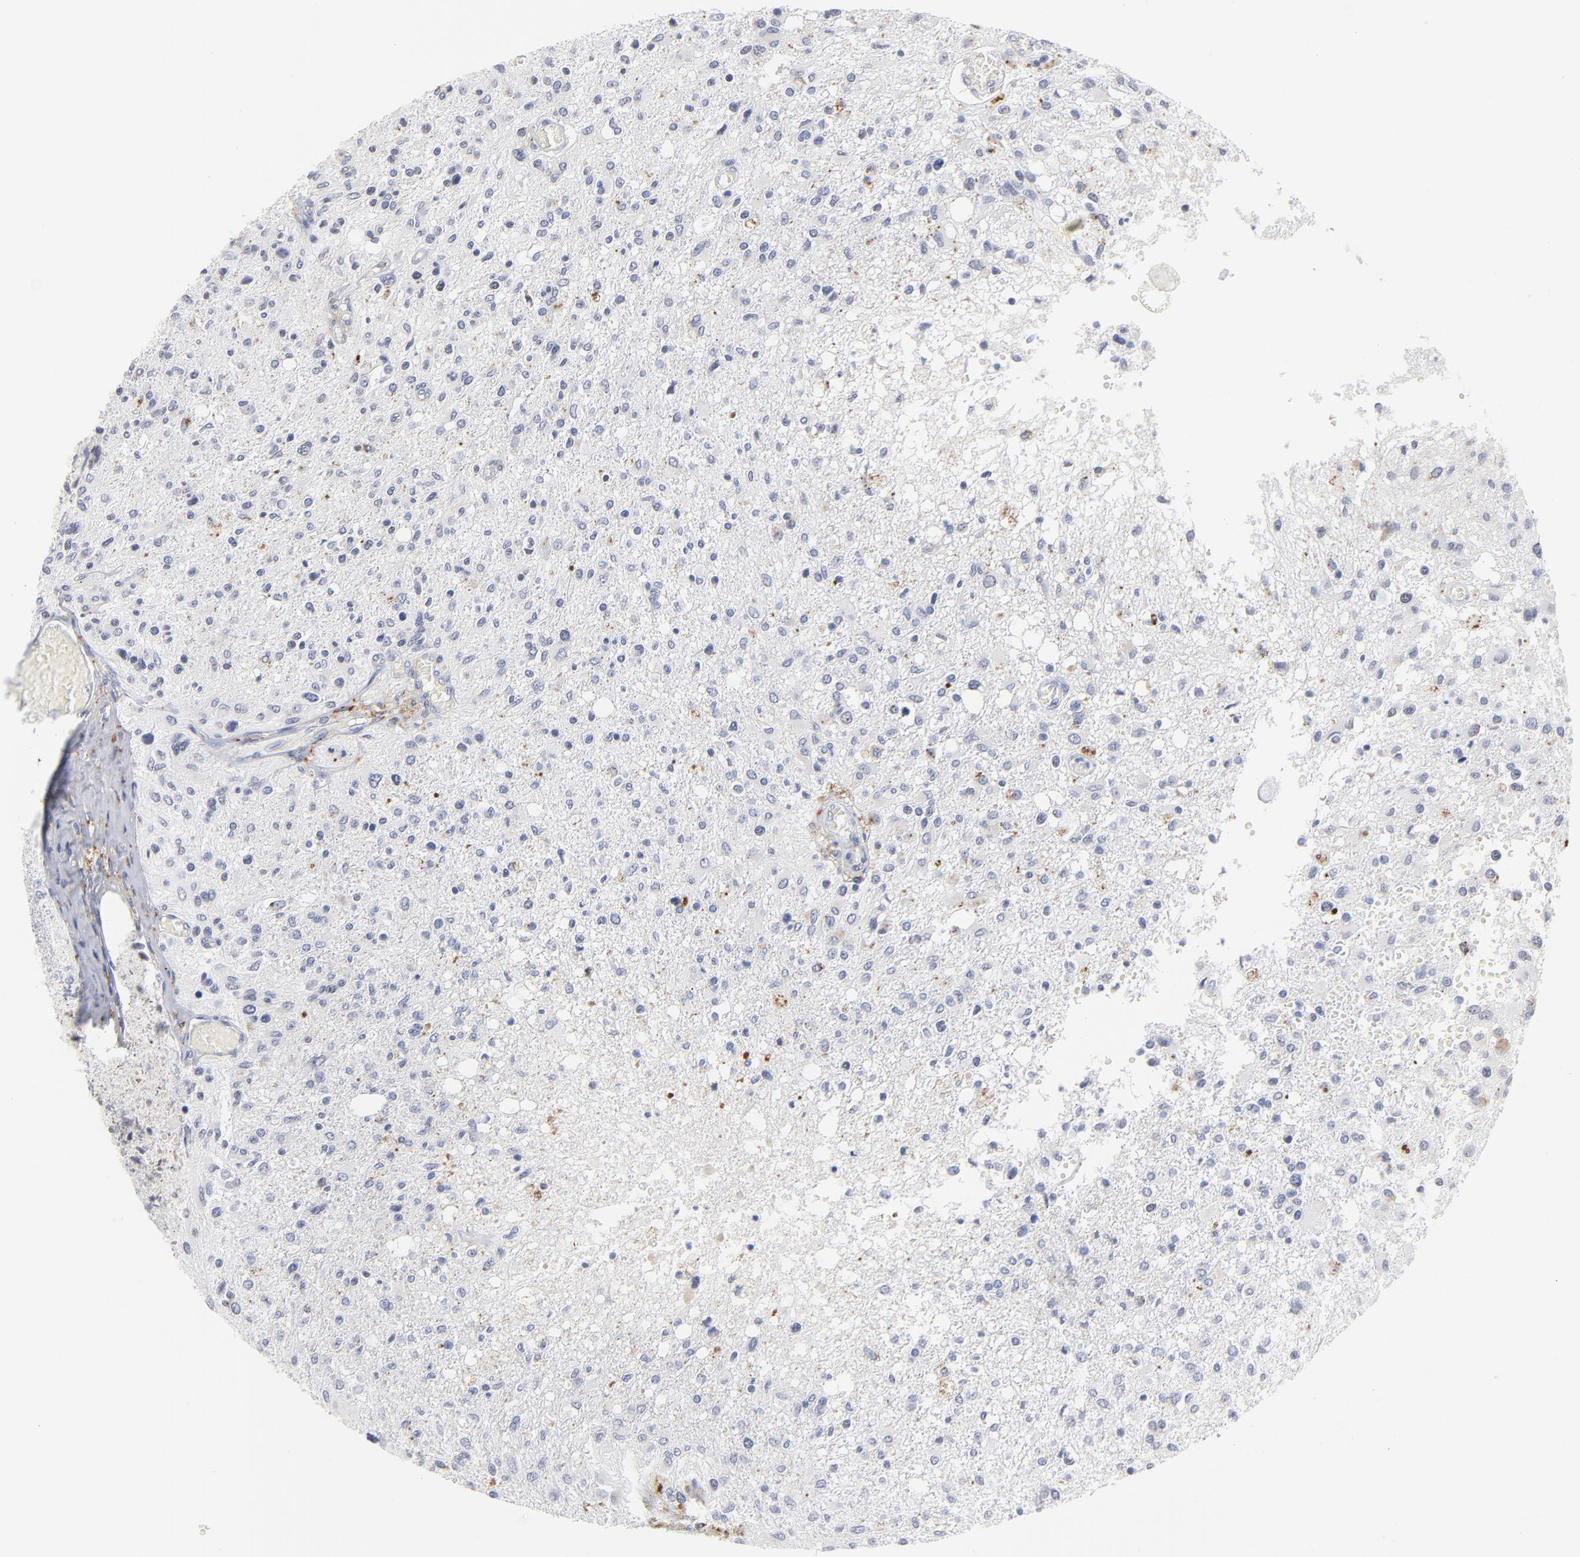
{"staining": {"intensity": "negative", "quantity": "none", "location": "none"}, "tissue": "glioma", "cell_type": "Tumor cells", "image_type": "cancer", "snomed": [{"axis": "morphology", "description": "Glioma, malignant, High grade"}, {"axis": "topography", "description": "Cerebral cortex"}], "caption": "DAB (3,3'-diaminobenzidine) immunohistochemical staining of human glioma demonstrates no significant positivity in tumor cells.", "gene": "LTBP2", "patient": {"sex": "male", "age": 76}}